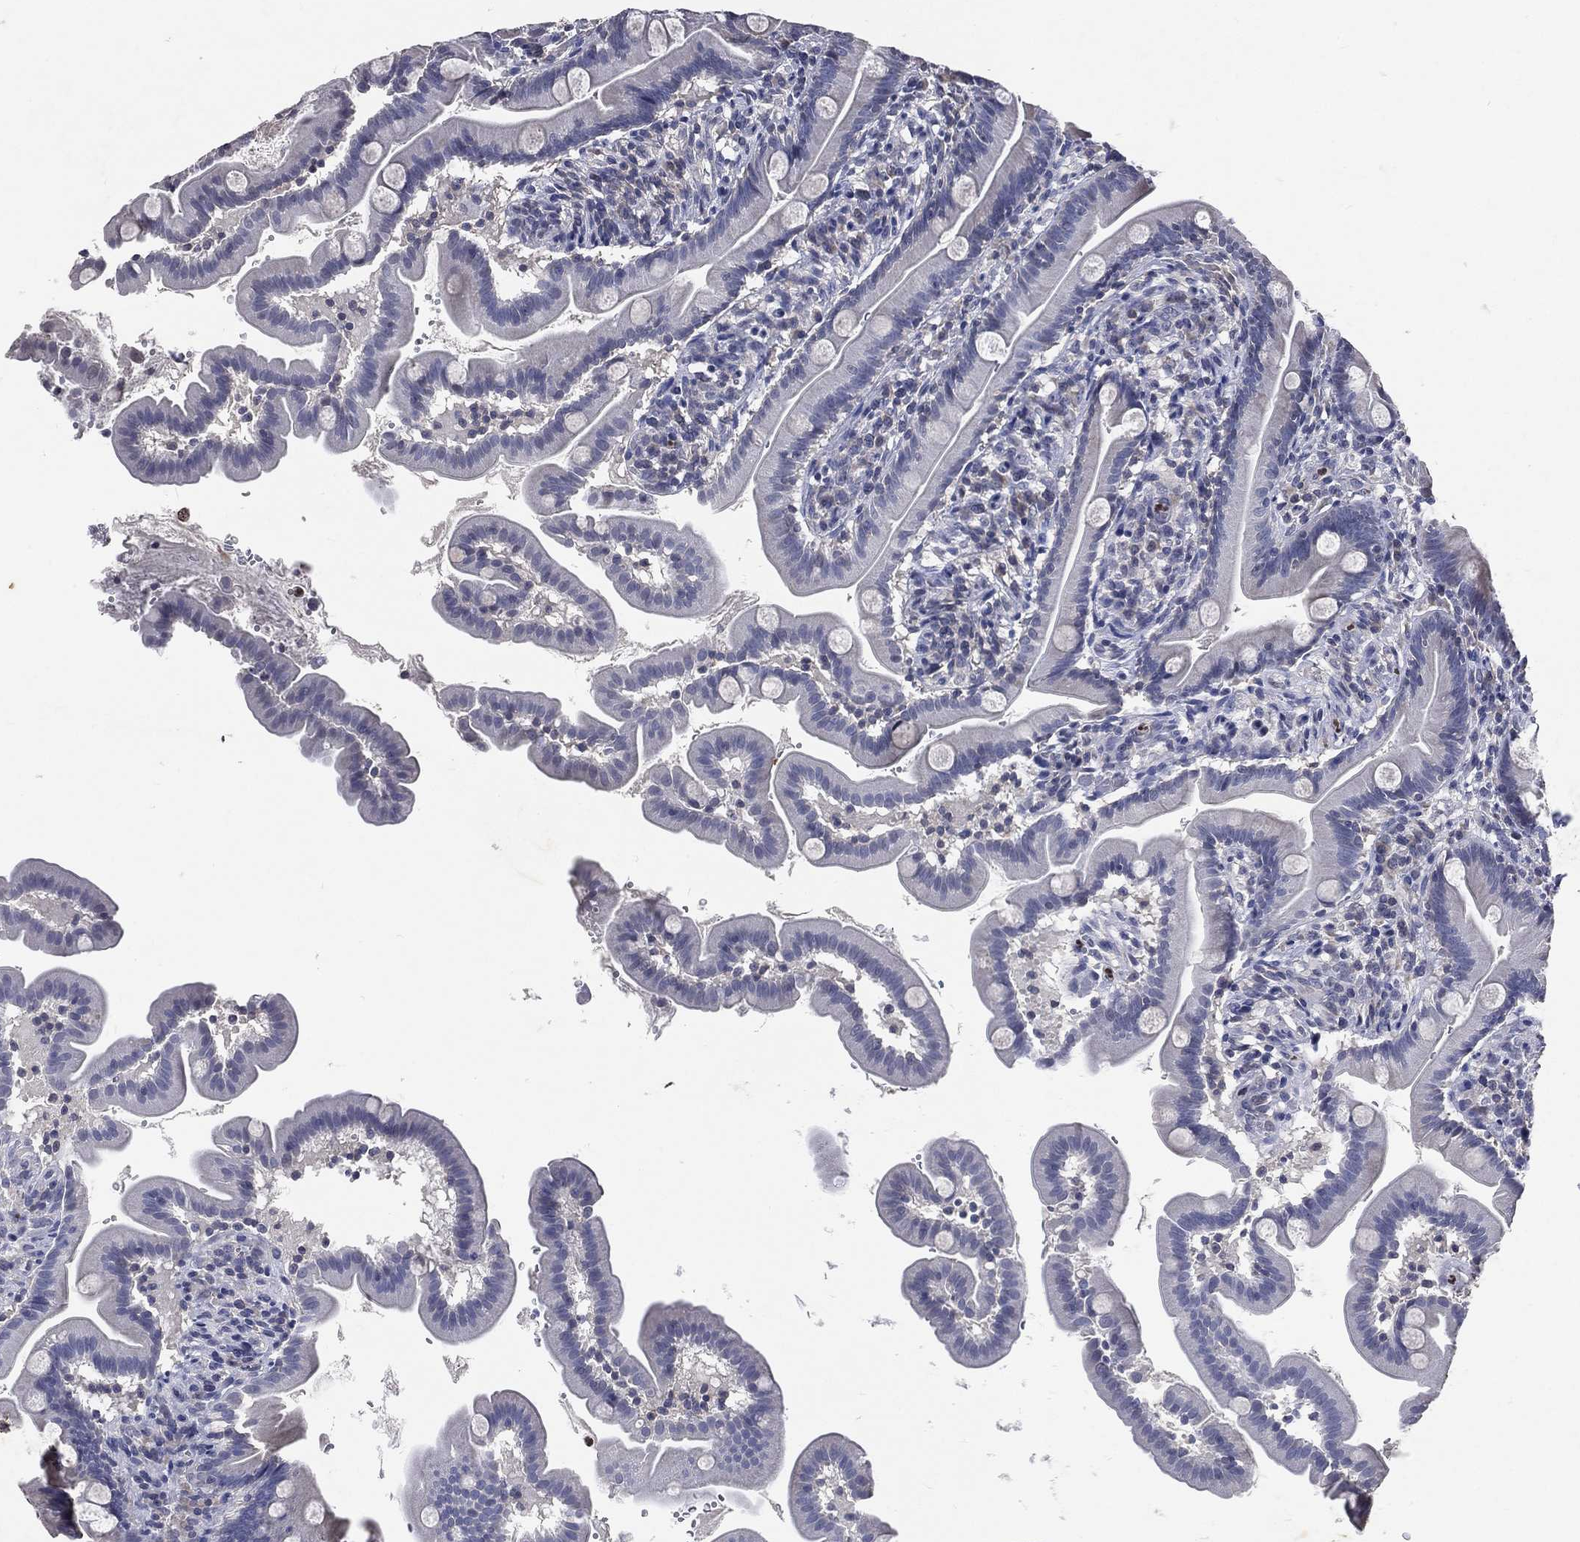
{"staining": {"intensity": "negative", "quantity": "none", "location": "none"}, "tissue": "small intestine", "cell_type": "Glandular cells", "image_type": "normal", "snomed": [{"axis": "morphology", "description": "Normal tissue, NOS"}, {"axis": "topography", "description": "Small intestine"}], "caption": "This is a micrograph of immunohistochemistry staining of normal small intestine, which shows no expression in glandular cells.", "gene": "SLC34A2", "patient": {"sex": "female", "age": 44}}